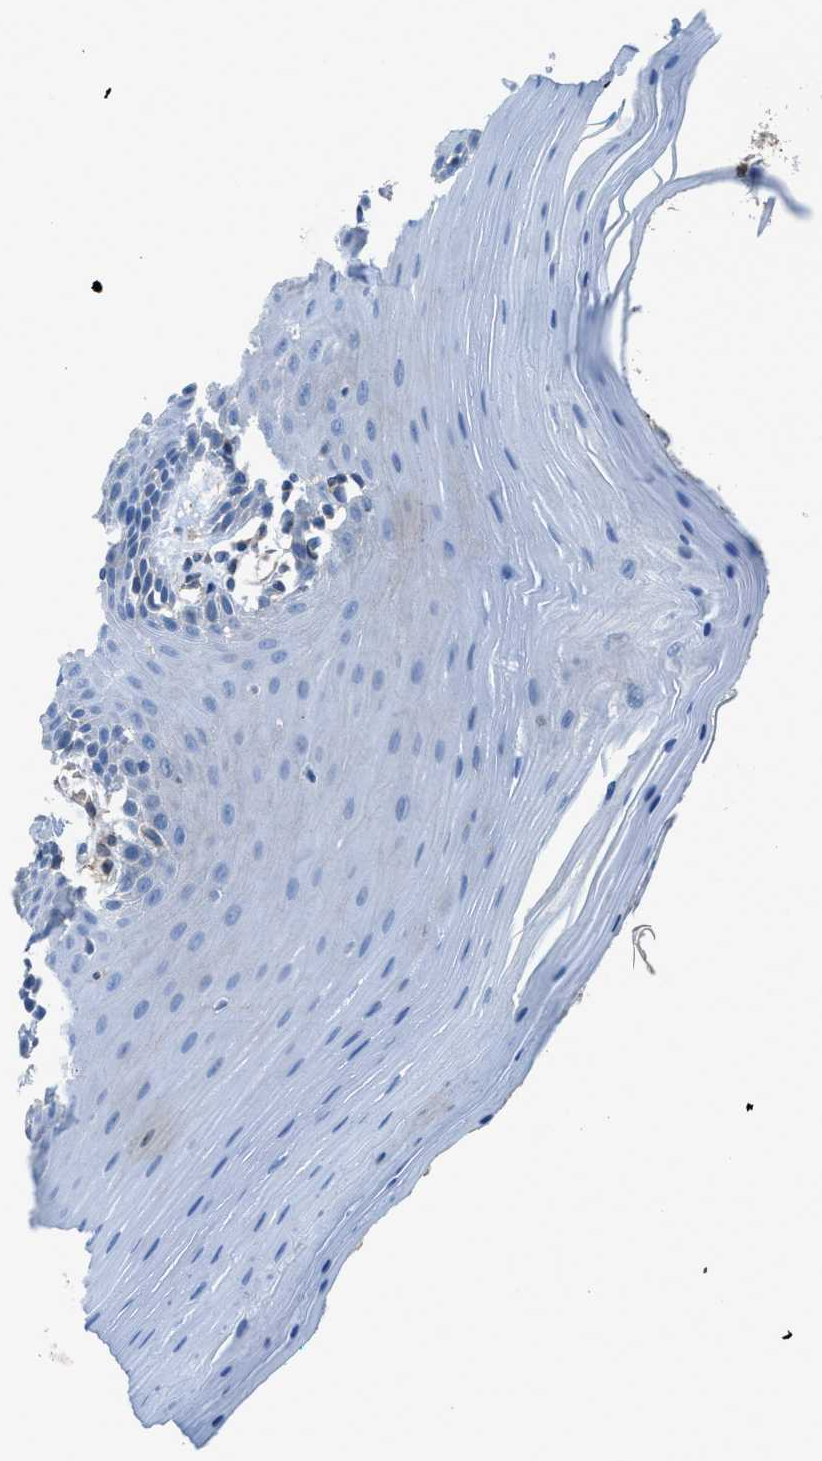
{"staining": {"intensity": "negative", "quantity": "none", "location": "none"}, "tissue": "oral mucosa", "cell_type": "Squamous epithelial cells", "image_type": "normal", "snomed": [{"axis": "morphology", "description": "Normal tissue, NOS"}, {"axis": "topography", "description": "Skeletal muscle"}, {"axis": "topography", "description": "Oral tissue"}], "caption": "The image reveals no significant expression in squamous epithelial cells of oral mucosa.", "gene": "PRKN", "patient": {"sex": "male", "age": 58}}